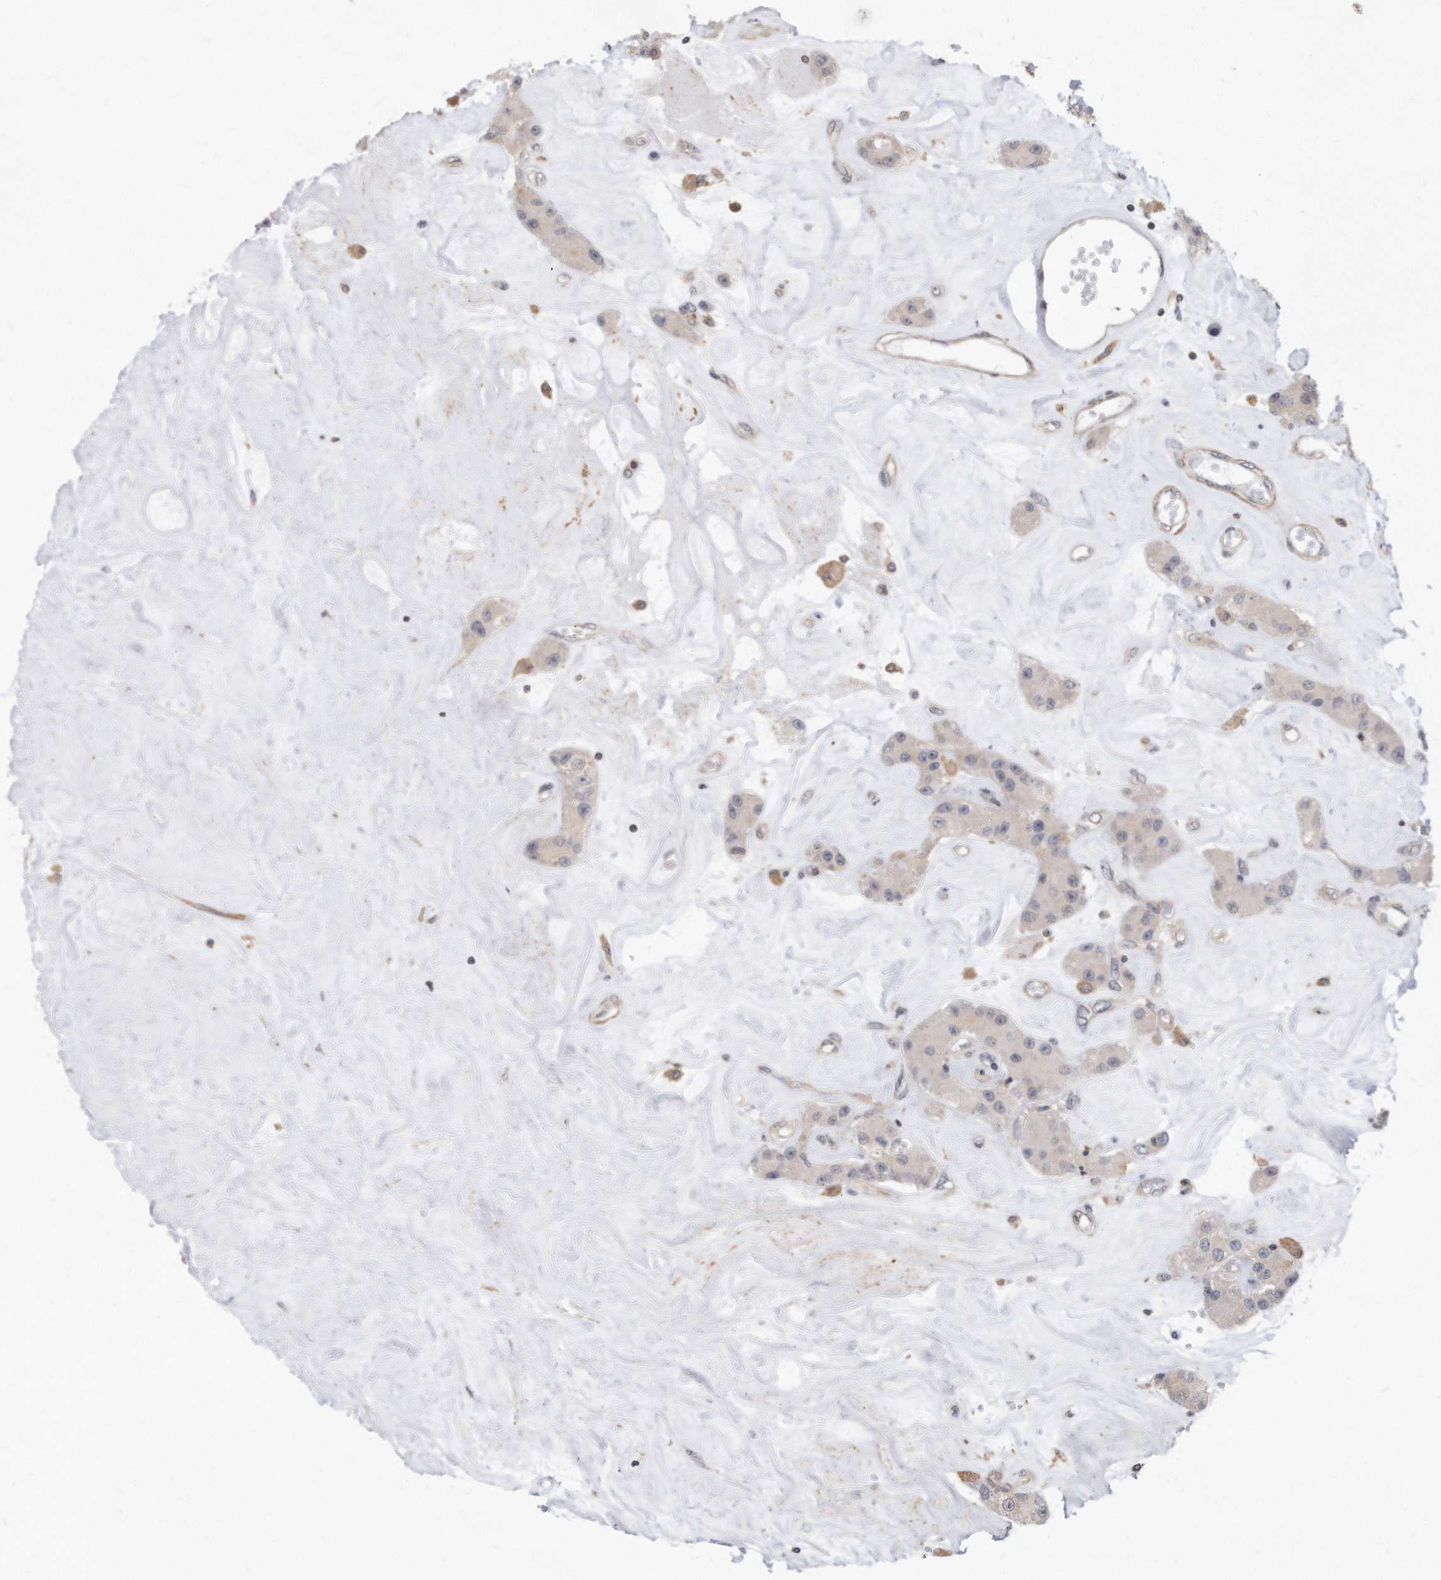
{"staining": {"intensity": "negative", "quantity": "none", "location": "none"}, "tissue": "carcinoid", "cell_type": "Tumor cells", "image_type": "cancer", "snomed": [{"axis": "morphology", "description": "Carcinoid, malignant, NOS"}, {"axis": "topography", "description": "Pancreas"}], "caption": "The image shows no significant positivity in tumor cells of carcinoid (malignant).", "gene": "TCP1", "patient": {"sex": "male", "age": 41}}